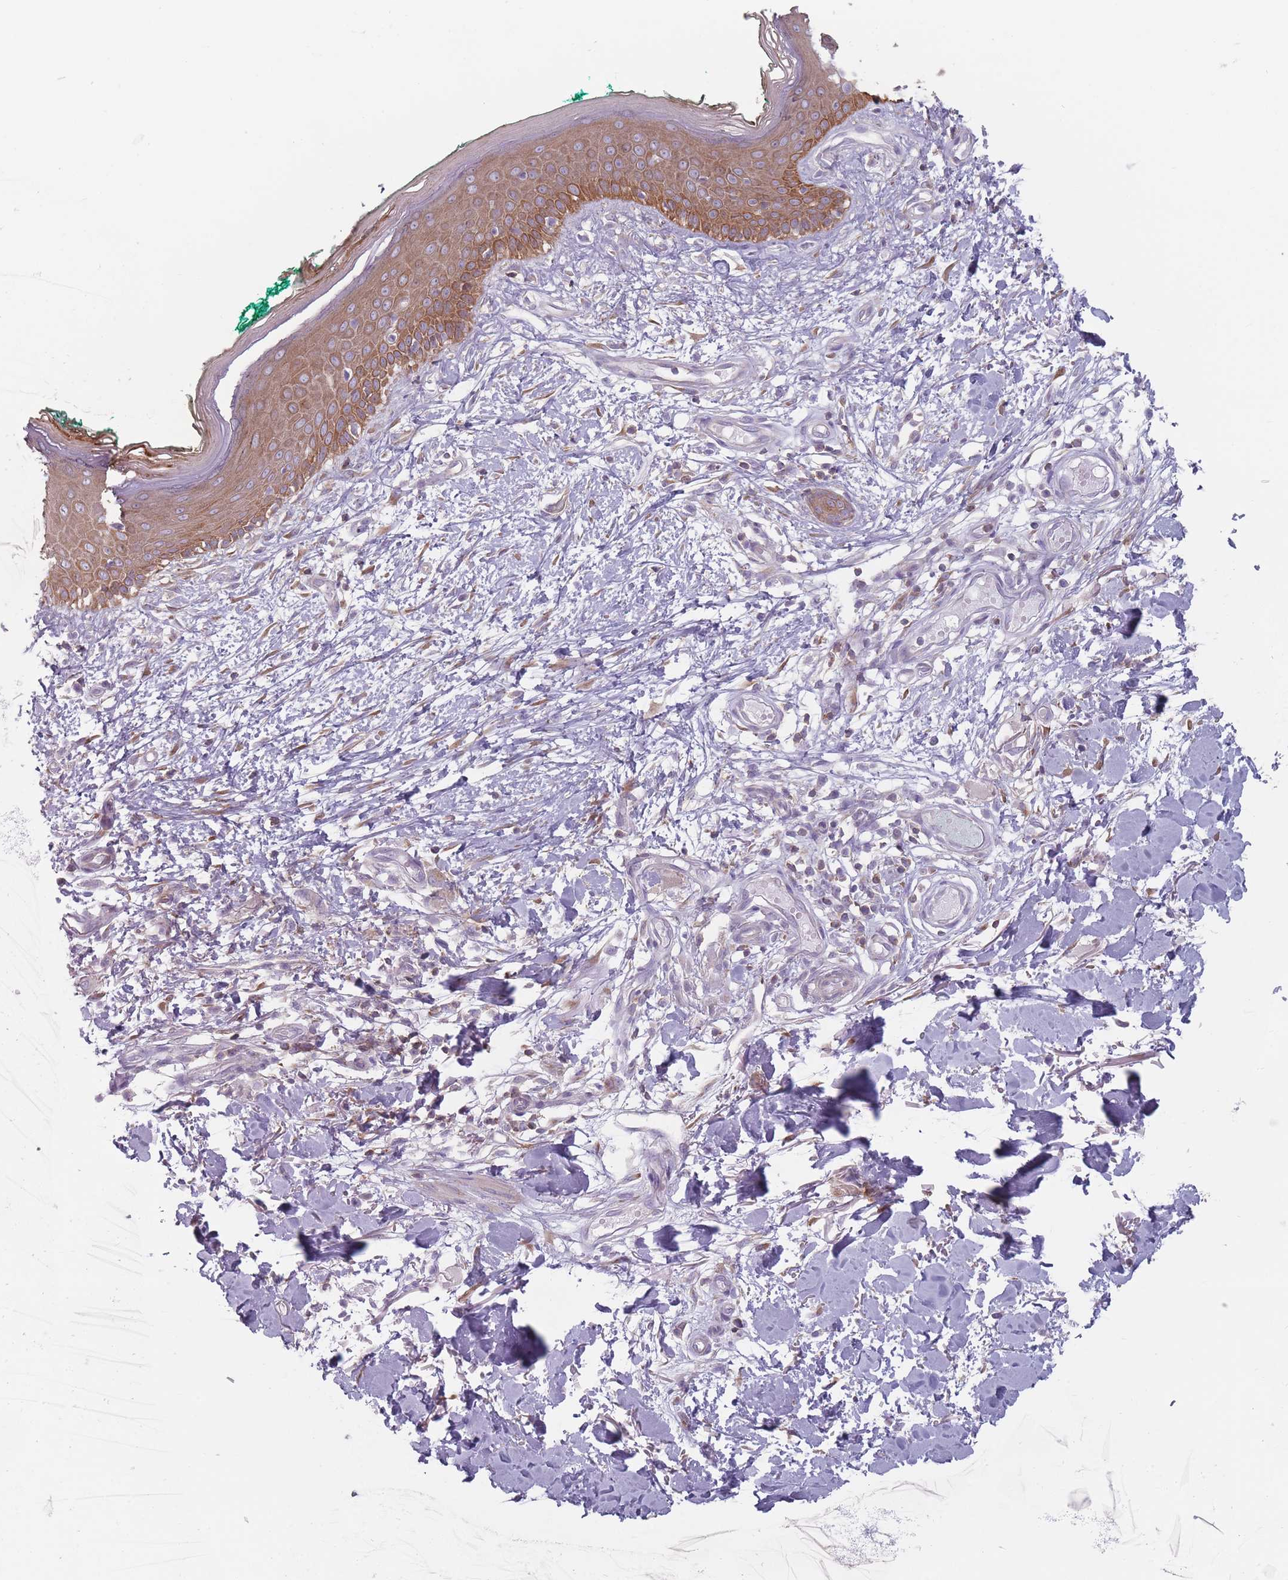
{"staining": {"intensity": "moderate", "quantity": ">75%", "location": "cytoplasmic/membranous"}, "tissue": "skin", "cell_type": "Fibroblasts", "image_type": "normal", "snomed": [{"axis": "morphology", "description": "Normal tissue, NOS"}, {"axis": "morphology", "description": "Malignant melanoma, NOS"}, {"axis": "topography", "description": "Skin"}], "caption": "This is an image of immunohistochemistry (IHC) staining of unremarkable skin, which shows moderate staining in the cytoplasmic/membranous of fibroblasts.", "gene": "HSBP1L1", "patient": {"sex": "male", "age": 62}}